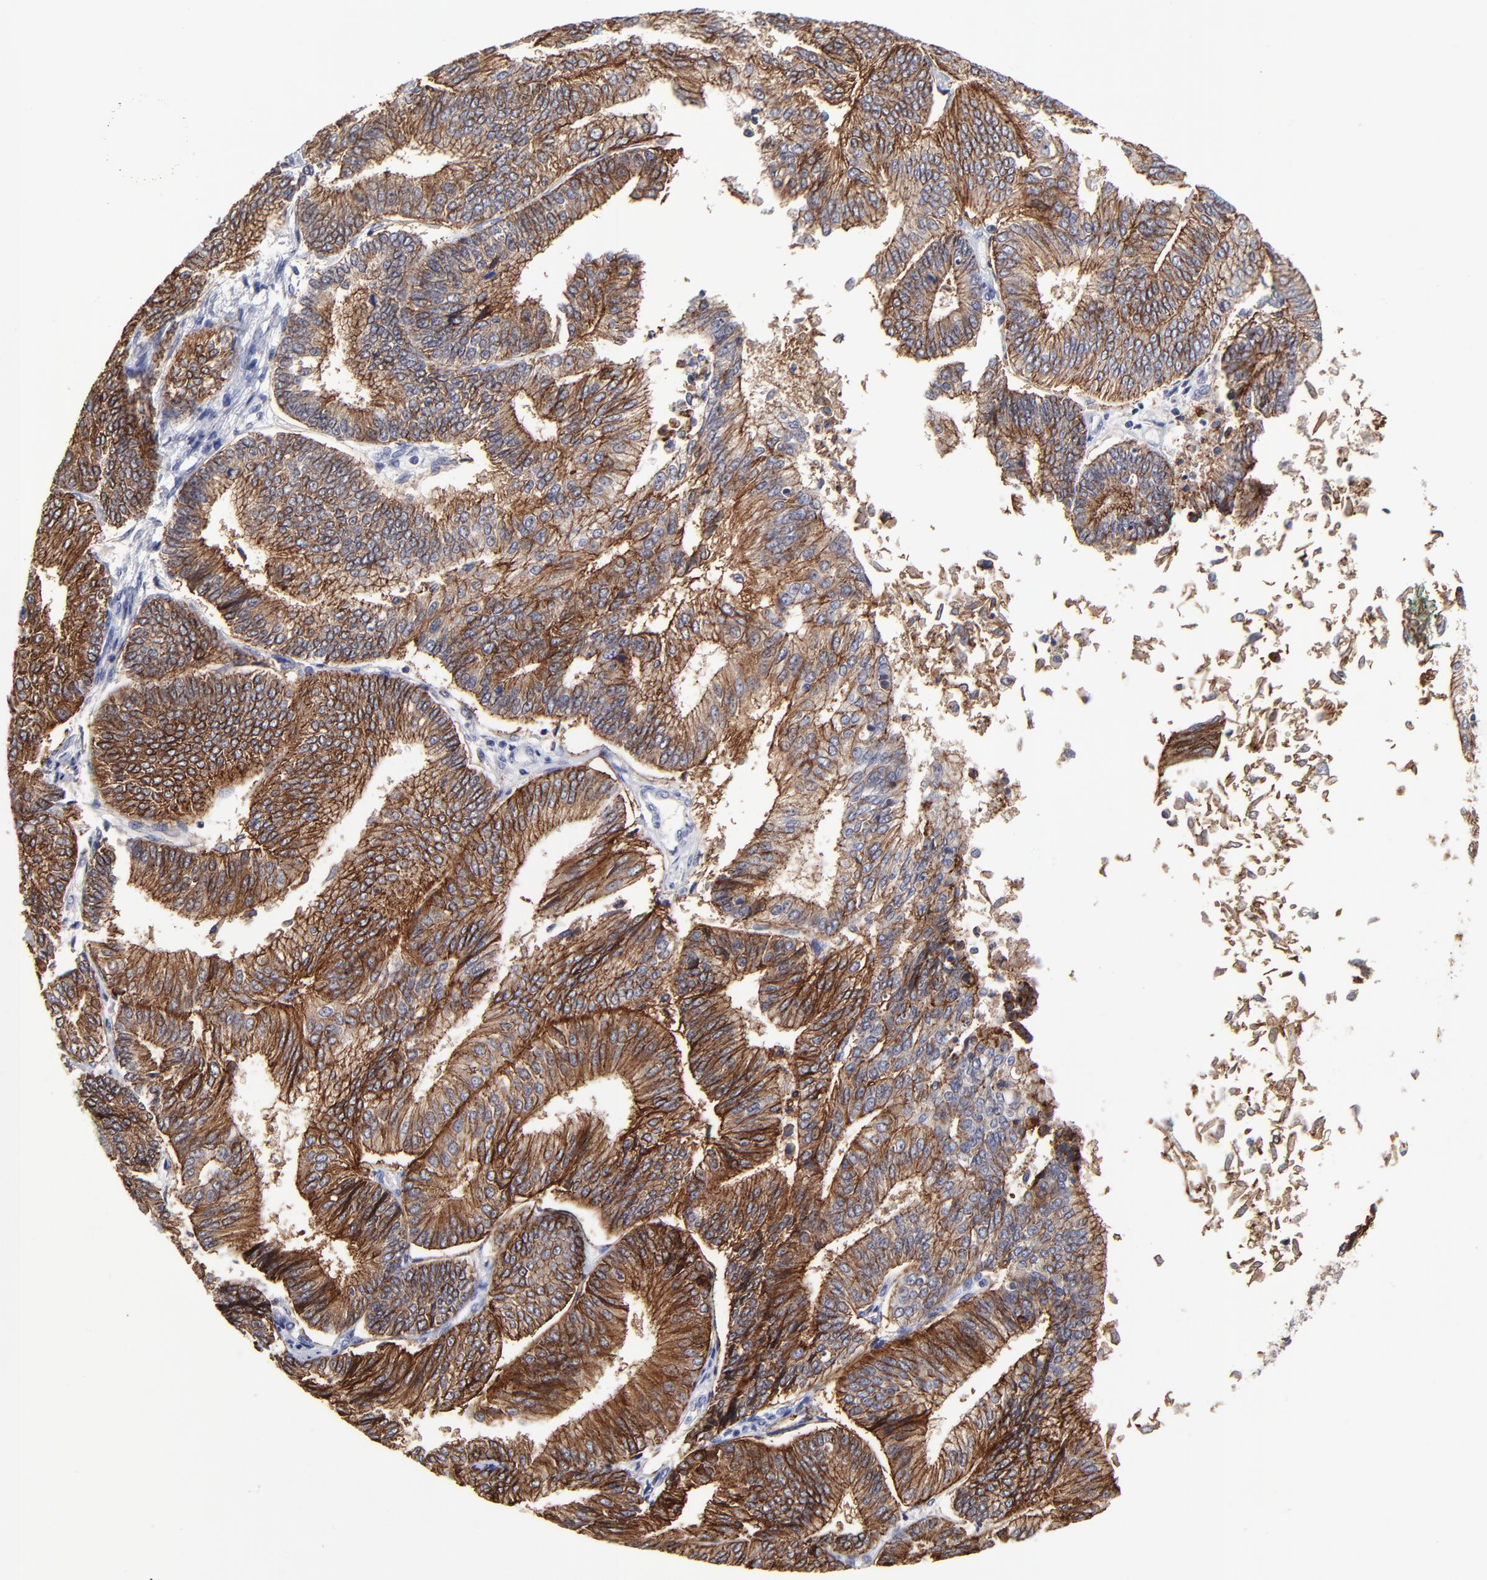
{"staining": {"intensity": "moderate", "quantity": ">75%", "location": "cytoplasmic/membranous"}, "tissue": "endometrial cancer", "cell_type": "Tumor cells", "image_type": "cancer", "snomed": [{"axis": "morphology", "description": "Adenocarcinoma, NOS"}, {"axis": "topography", "description": "Endometrium"}], "caption": "A brown stain labels moderate cytoplasmic/membranous positivity of a protein in human endometrial adenocarcinoma tumor cells. (brown staining indicates protein expression, while blue staining denotes nuclei).", "gene": "CXADR", "patient": {"sex": "female", "age": 55}}